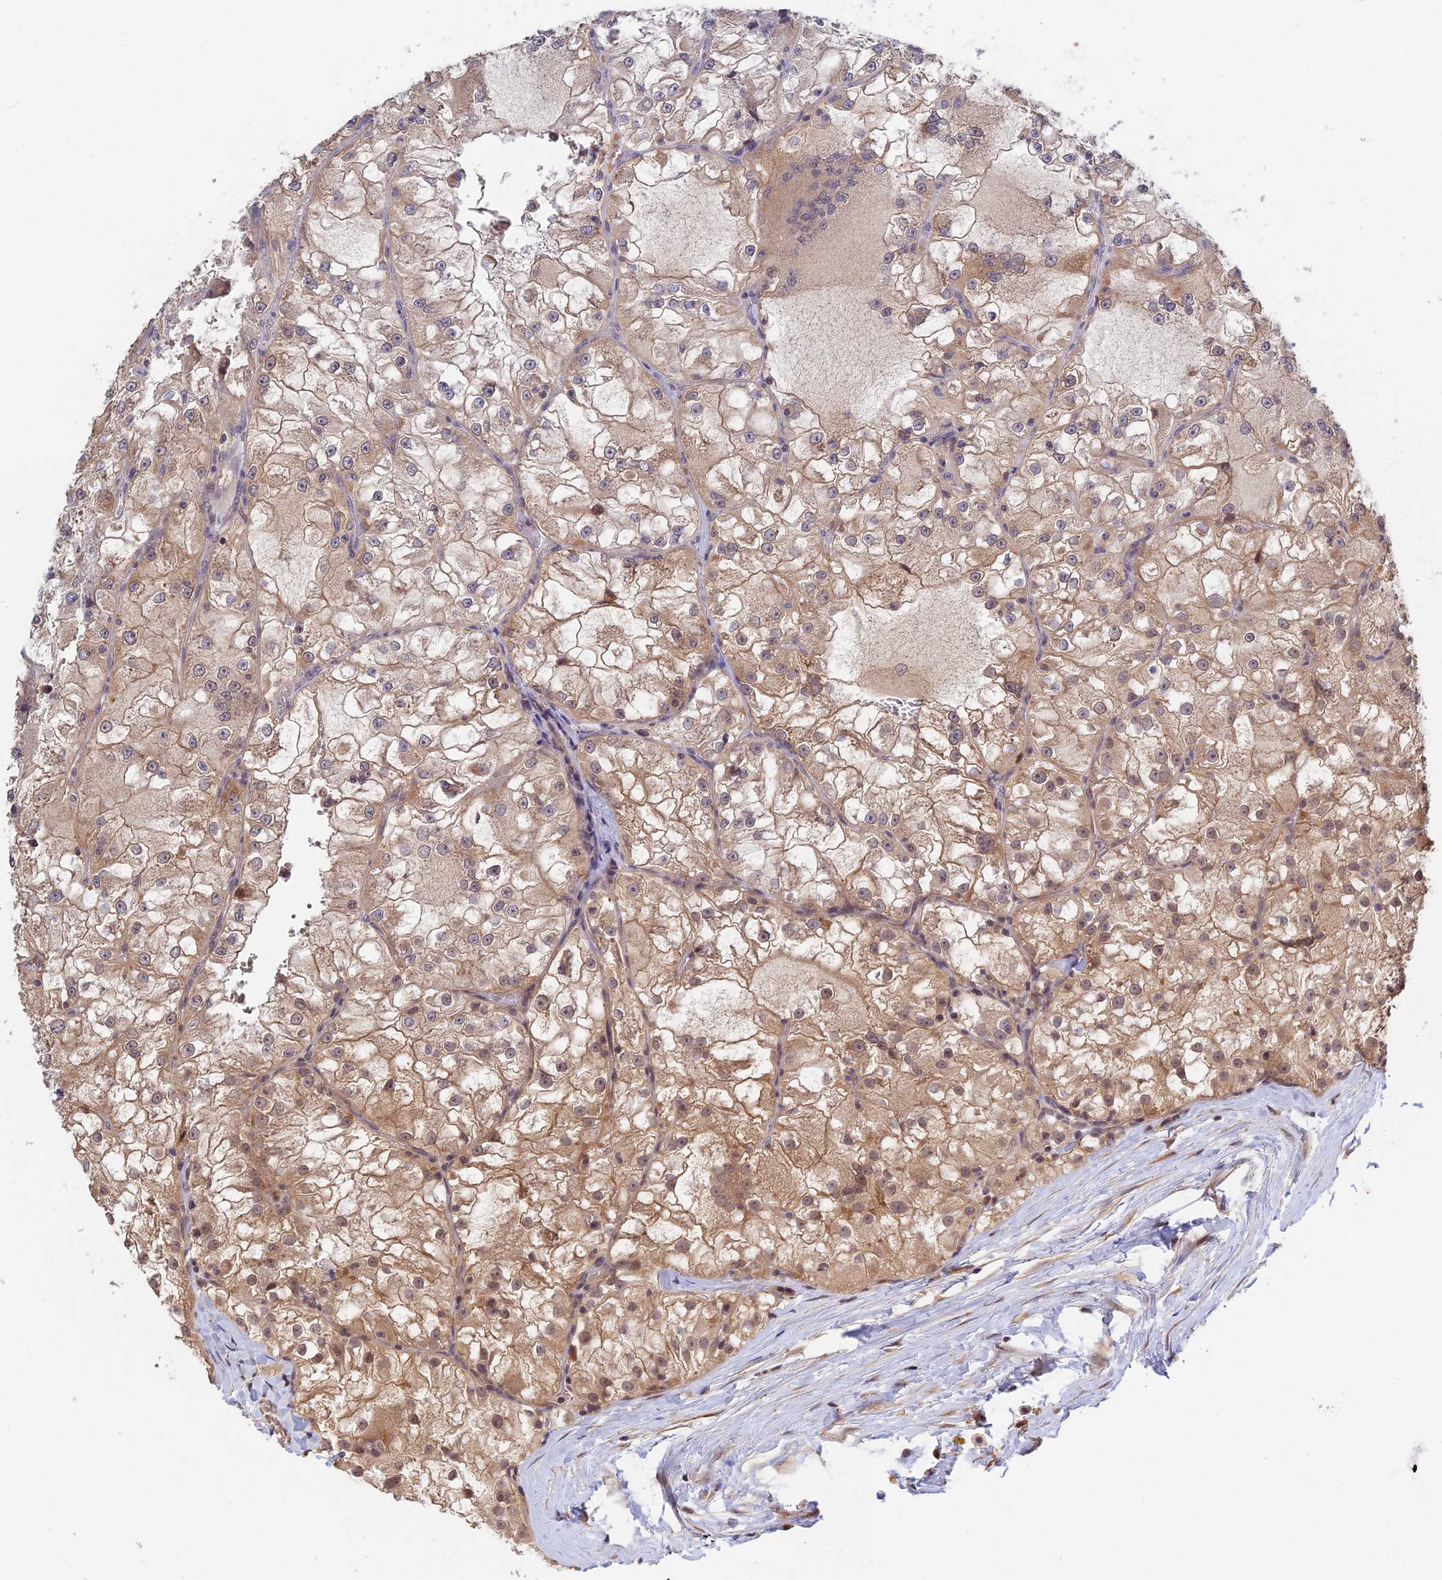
{"staining": {"intensity": "moderate", "quantity": "25%-75%", "location": "cytoplasmic/membranous,nuclear"}, "tissue": "renal cancer", "cell_type": "Tumor cells", "image_type": "cancer", "snomed": [{"axis": "morphology", "description": "Adenocarcinoma, NOS"}, {"axis": "topography", "description": "Kidney"}], "caption": "Human renal cancer (adenocarcinoma) stained with a protein marker demonstrates moderate staining in tumor cells.", "gene": "CWH43", "patient": {"sex": "female", "age": 72}}